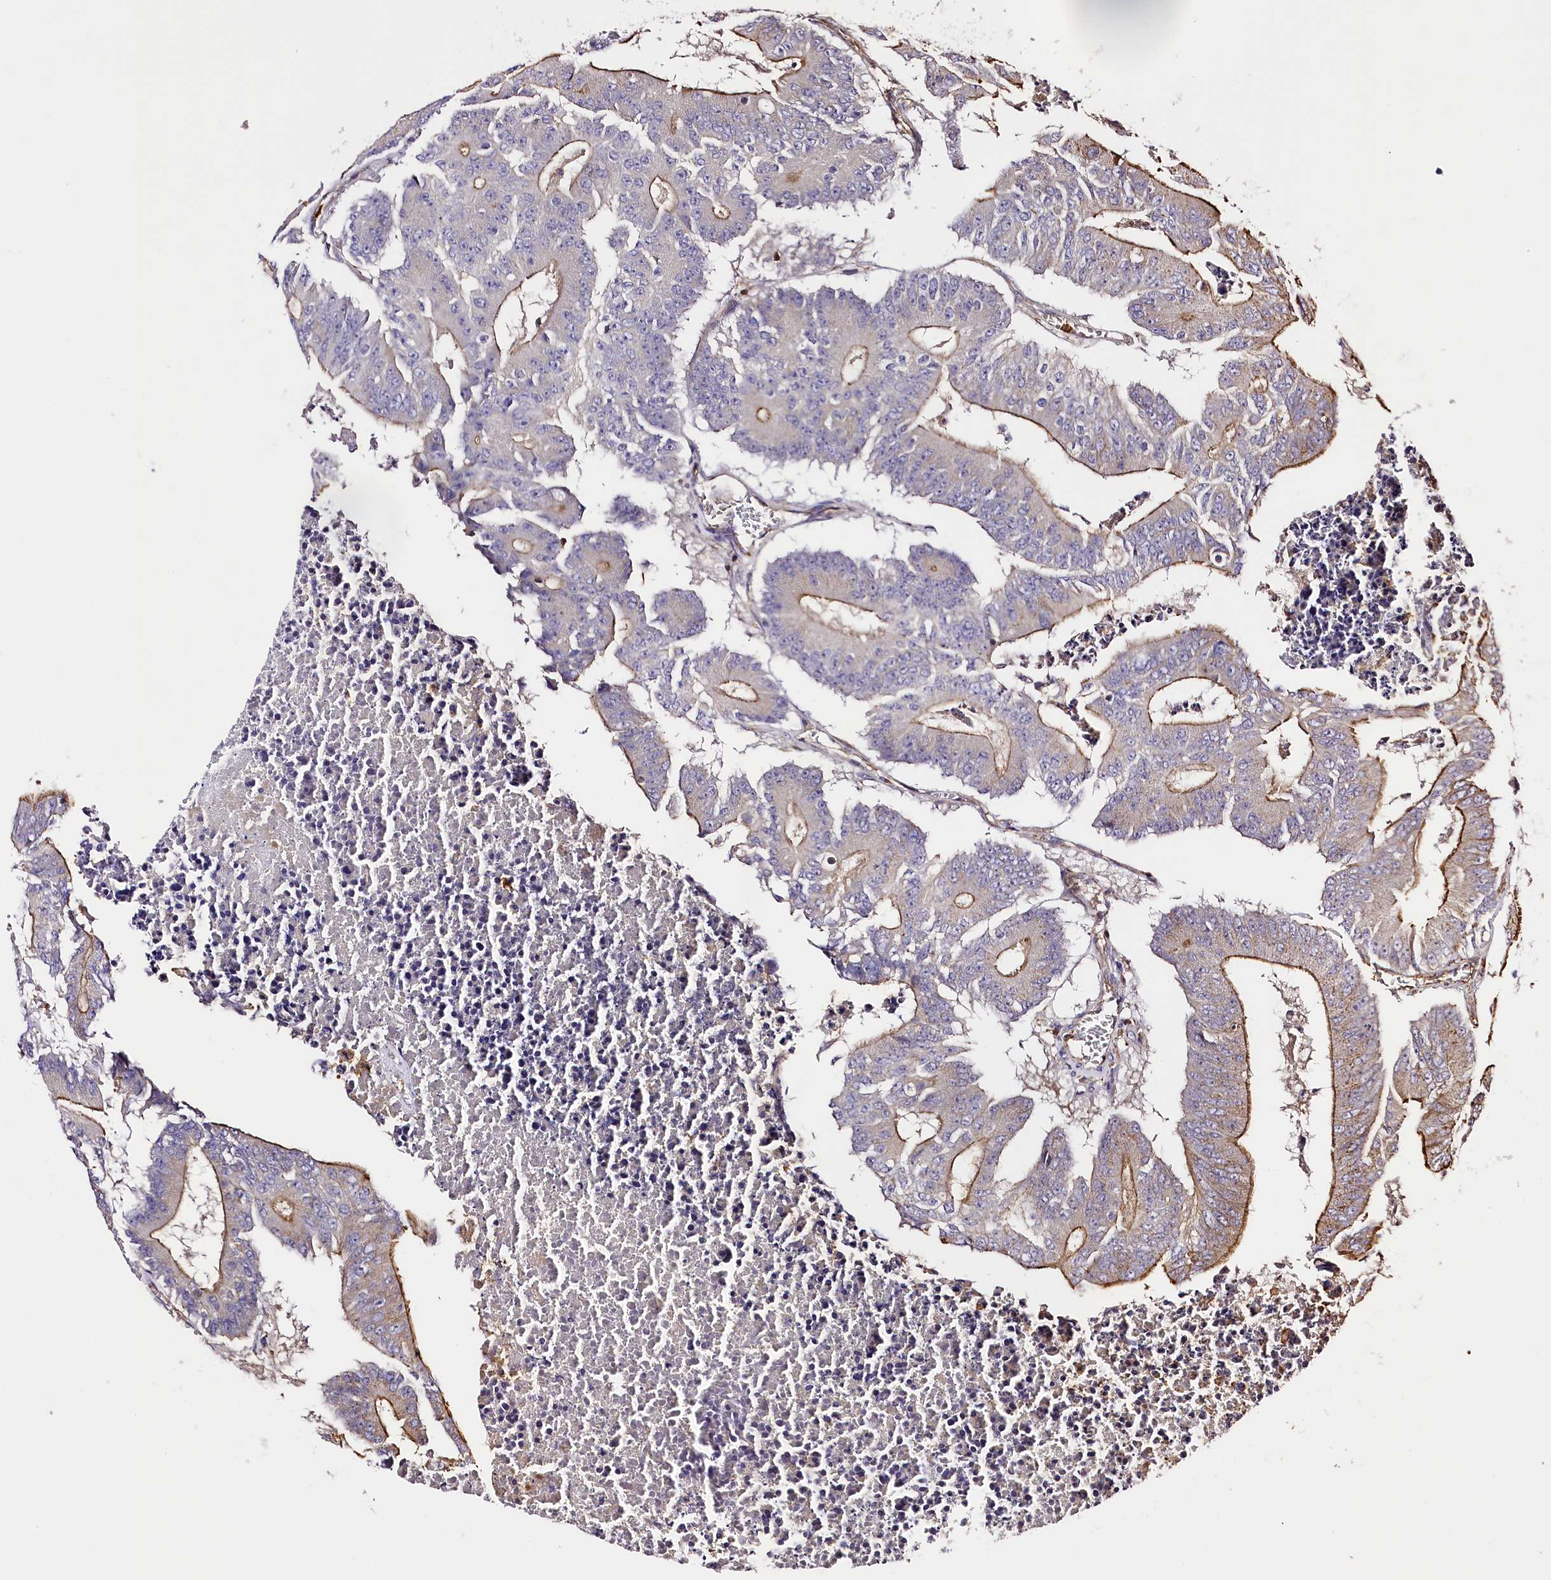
{"staining": {"intensity": "weak", "quantity": "<25%", "location": "cytoplasmic/membranous"}, "tissue": "colorectal cancer", "cell_type": "Tumor cells", "image_type": "cancer", "snomed": [{"axis": "morphology", "description": "Adenocarcinoma, NOS"}, {"axis": "topography", "description": "Colon"}], "caption": "A photomicrograph of human colorectal cancer is negative for staining in tumor cells. Brightfield microscopy of immunohistochemistry (IHC) stained with DAB (brown) and hematoxylin (blue), captured at high magnification.", "gene": "RAPSN", "patient": {"sex": "male", "age": 87}}